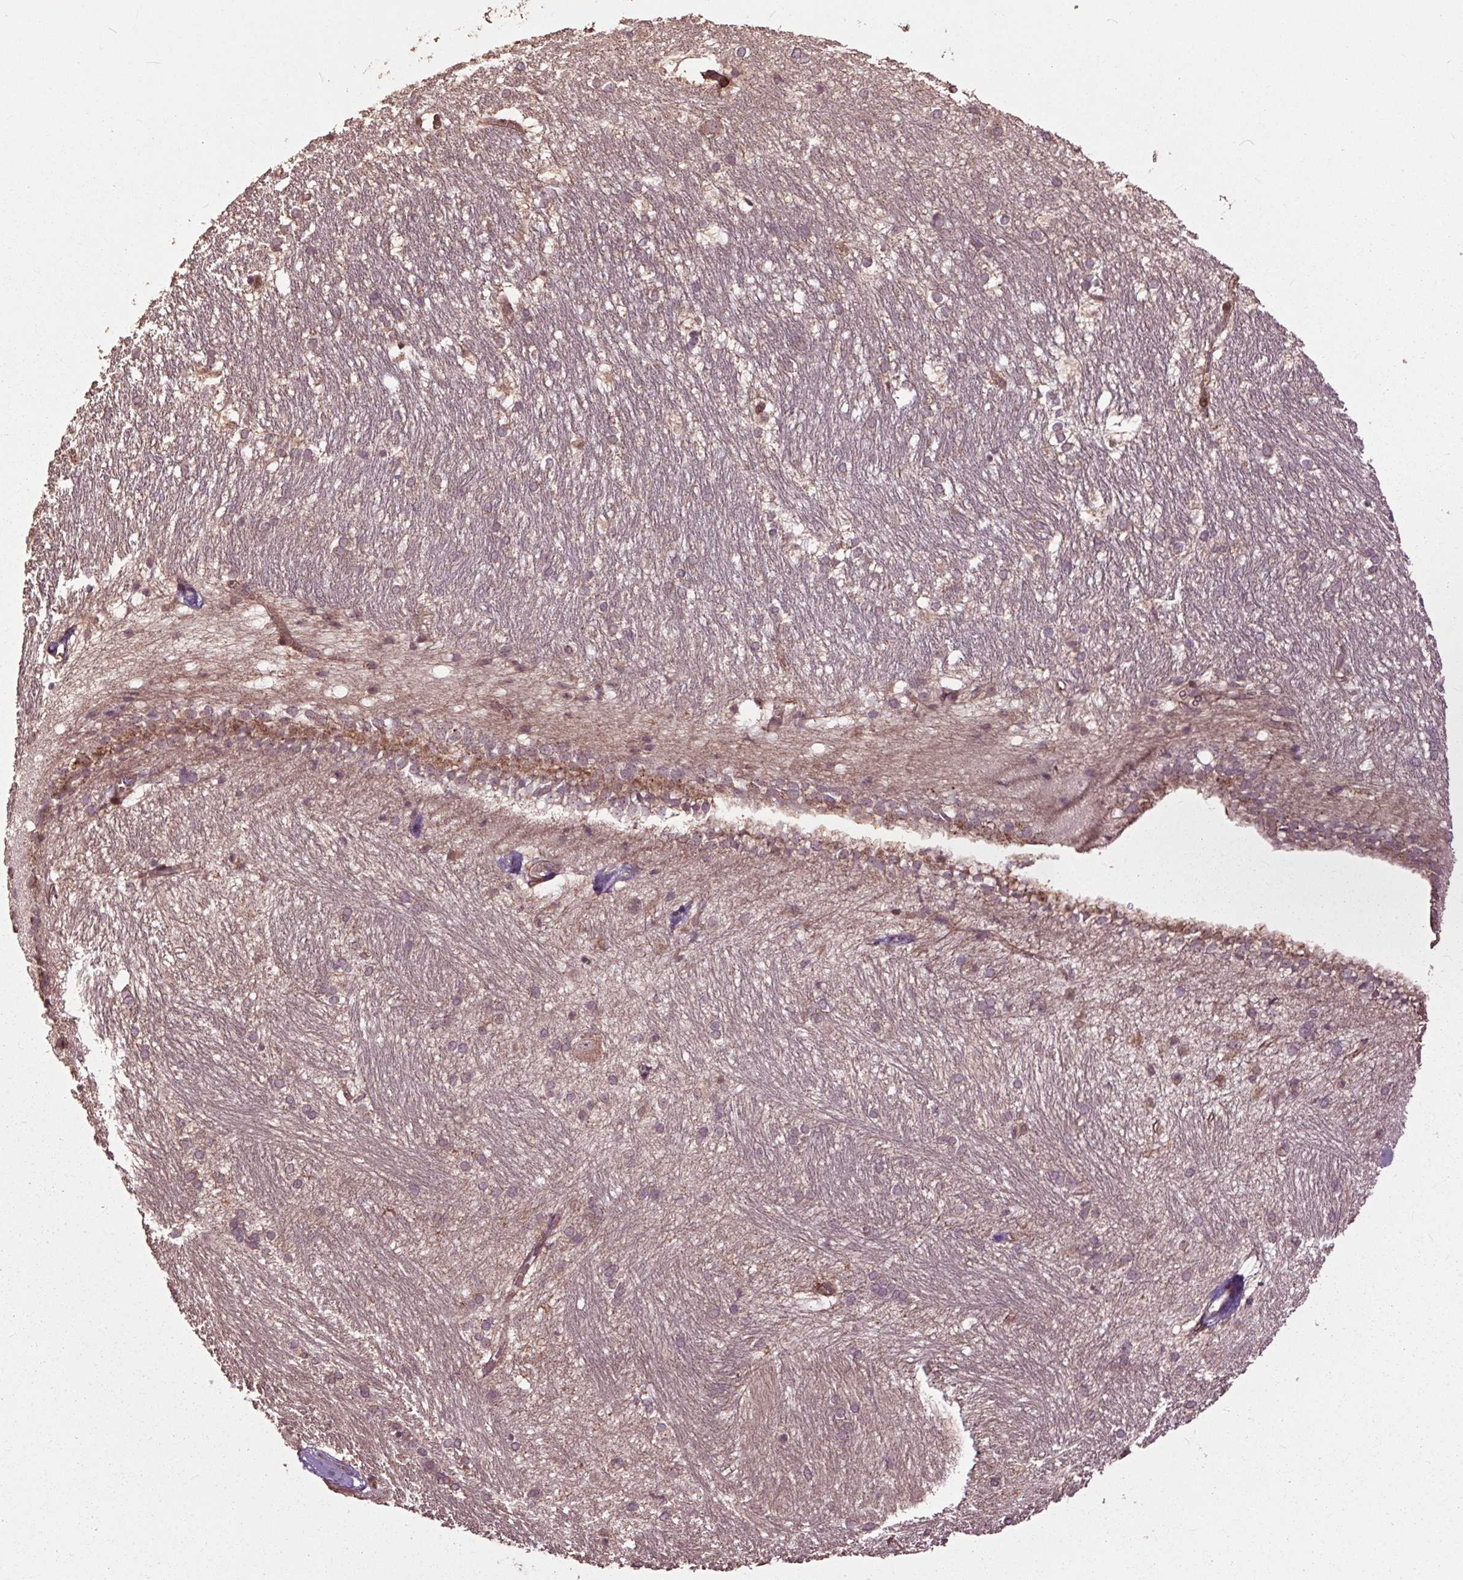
{"staining": {"intensity": "negative", "quantity": "none", "location": "none"}, "tissue": "hippocampus", "cell_type": "Glial cells", "image_type": "normal", "snomed": [{"axis": "morphology", "description": "Normal tissue, NOS"}, {"axis": "topography", "description": "Cerebral cortex"}, {"axis": "topography", "description": "Hippocampus"}], "caption": "Hippocampus stained for a protein using IHC displays no staining glial cells.", "gene": "CEP95", "patient": {"sex": "female", "age": 19}}